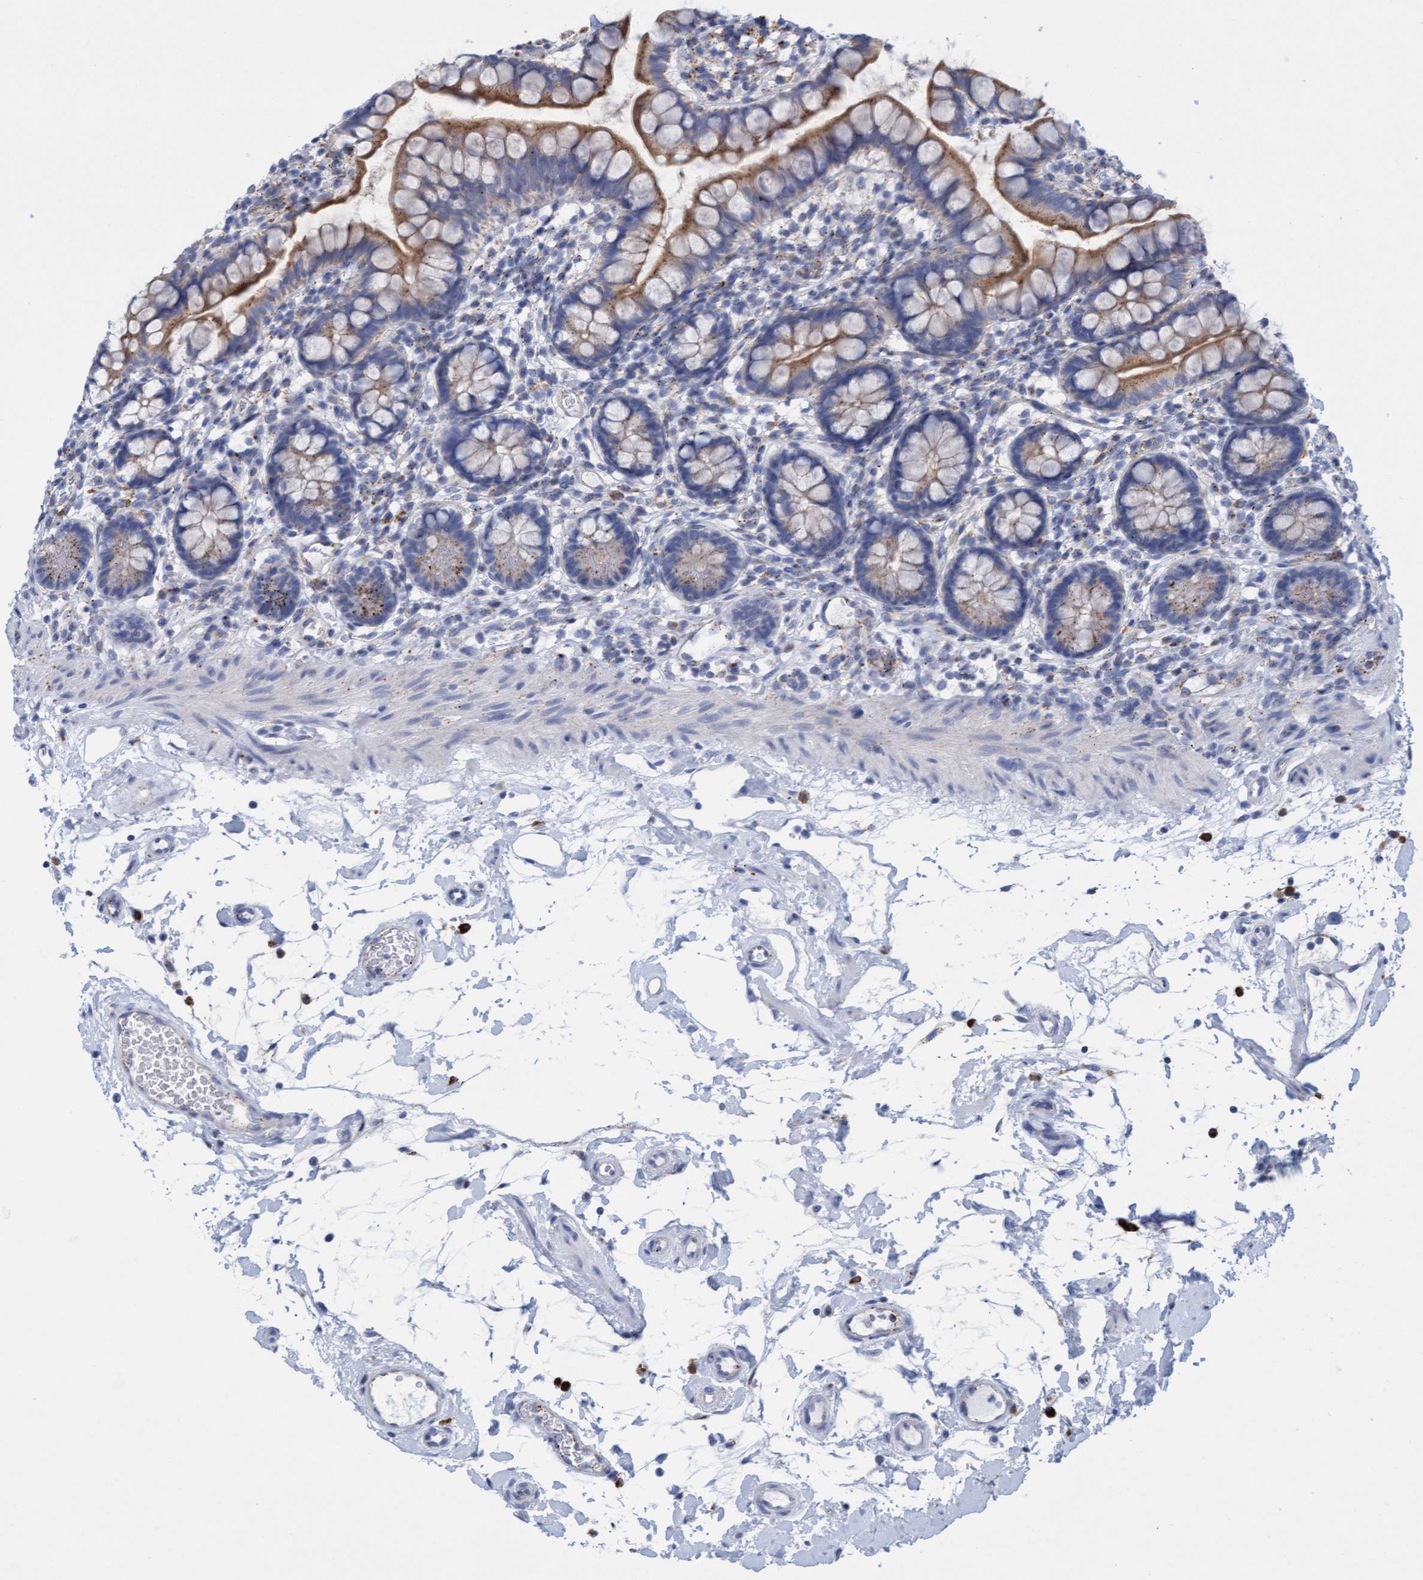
{"staining": {"intensity": "moderate", "quantity": "25%-75%", "location": "cytoplasmic/membranous"}, "tissue": "small intestine", "cell_type": "Glandular cells", "image_type": "normal", "snomed": [{"axis": "morphology", "description": "Normal tissue, NOS"}, {"axis": "topography", "description": "Small intestine"}], "caption": "DAB (3,3'-diaminobenzidine) immunohistochemical staining of benign human small intestine displays moderate cytoplasmic/membranous protein staining in approximately 25%-75% of glandular cells. (DAB IHC, brown staining for protein, blue staining for nuclei).", "gene": "SGSH", "patient": {"sex": "female", "age": 84}}